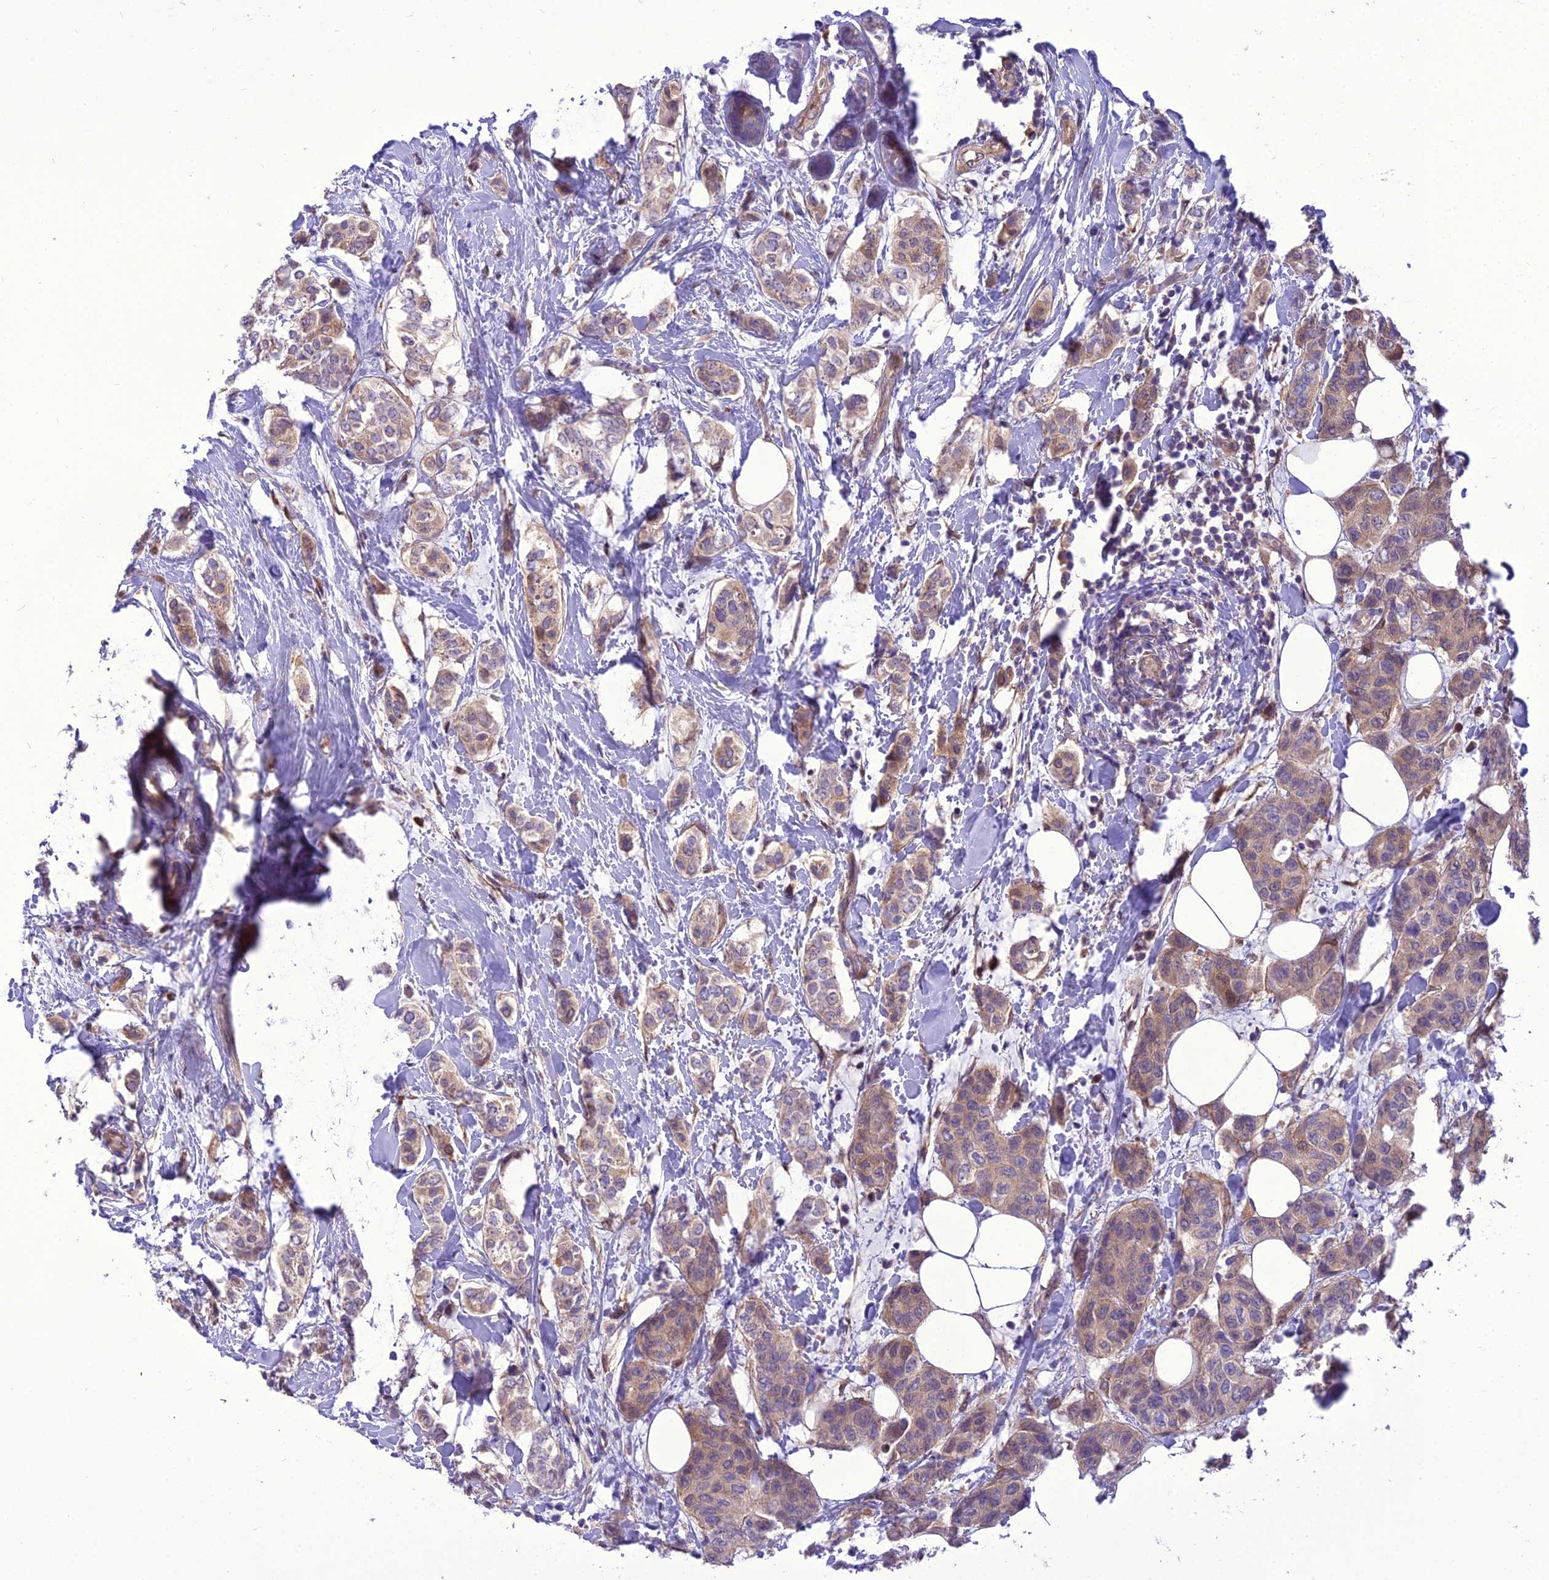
{"staining": {"intensity": "moderate", "quantity": ">75%", "location": "cytoplasmic/membranous"}, "tissue": "breast cancer", "cell_type": "Tumor cells", "image_type": "cancer", "snomed": [{"axis": "morphology", "description": "Lobular carcinoma"}, {"axis": "topography", "description": "Breast"}], "caption": "Protein staining shows moderate cytoplasmic/membranous staining in approximately >75% of tumor cells in breast cancer (lobular carcinoma).", "gene": "BORCS6", "patient": {"sex": "female", "age": 51}}